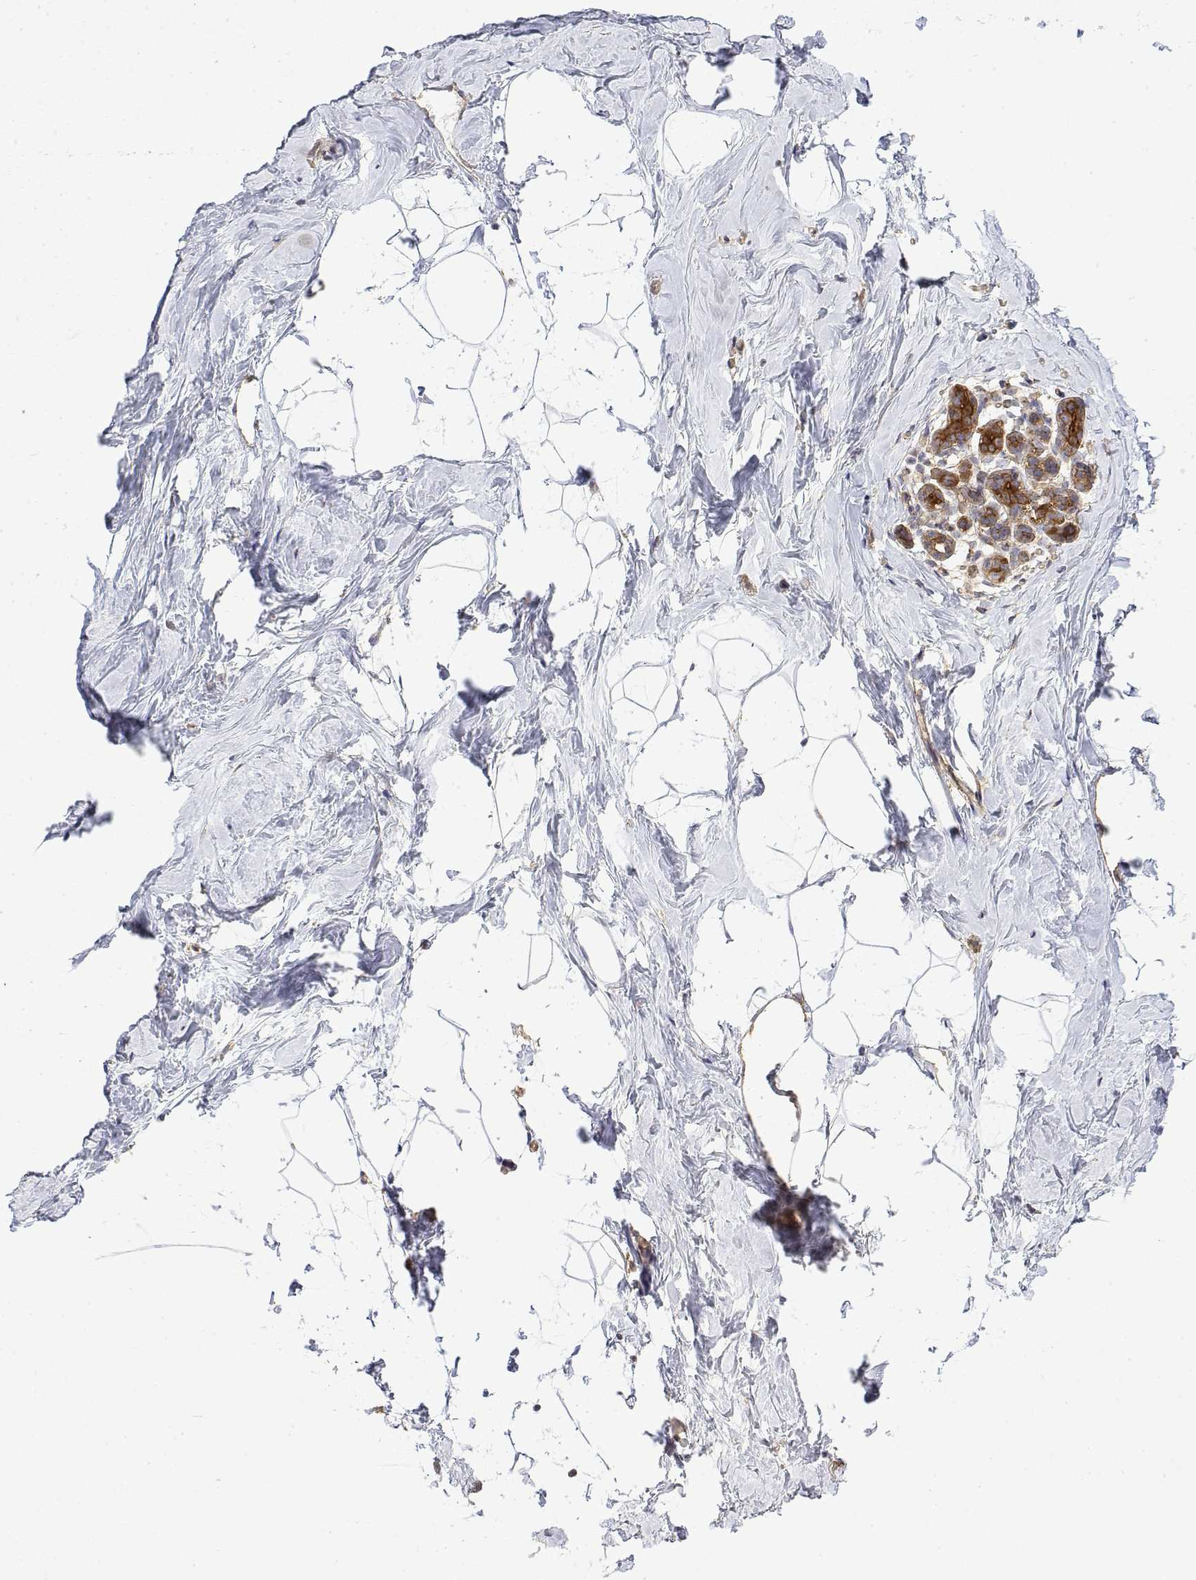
{"staining": {"intensity": "negative", "quantity": "none", "location": "none"}, "tissue": "breast", "cell_type": "Adipocytes", "image_type": "normal", "snomed": [{"axis": "morphology", "description": "Normal tissue, NOS"}, {"axis": "topography", "description": "Breast"}], "caption": "A histopathology image of human breast is negative for staining in adipocytes. (DAB IHC visualized using brightfield microscopy, high magnification).", "gene": "PACSIN2", "patient": {"sex": "female", "age": 32}}